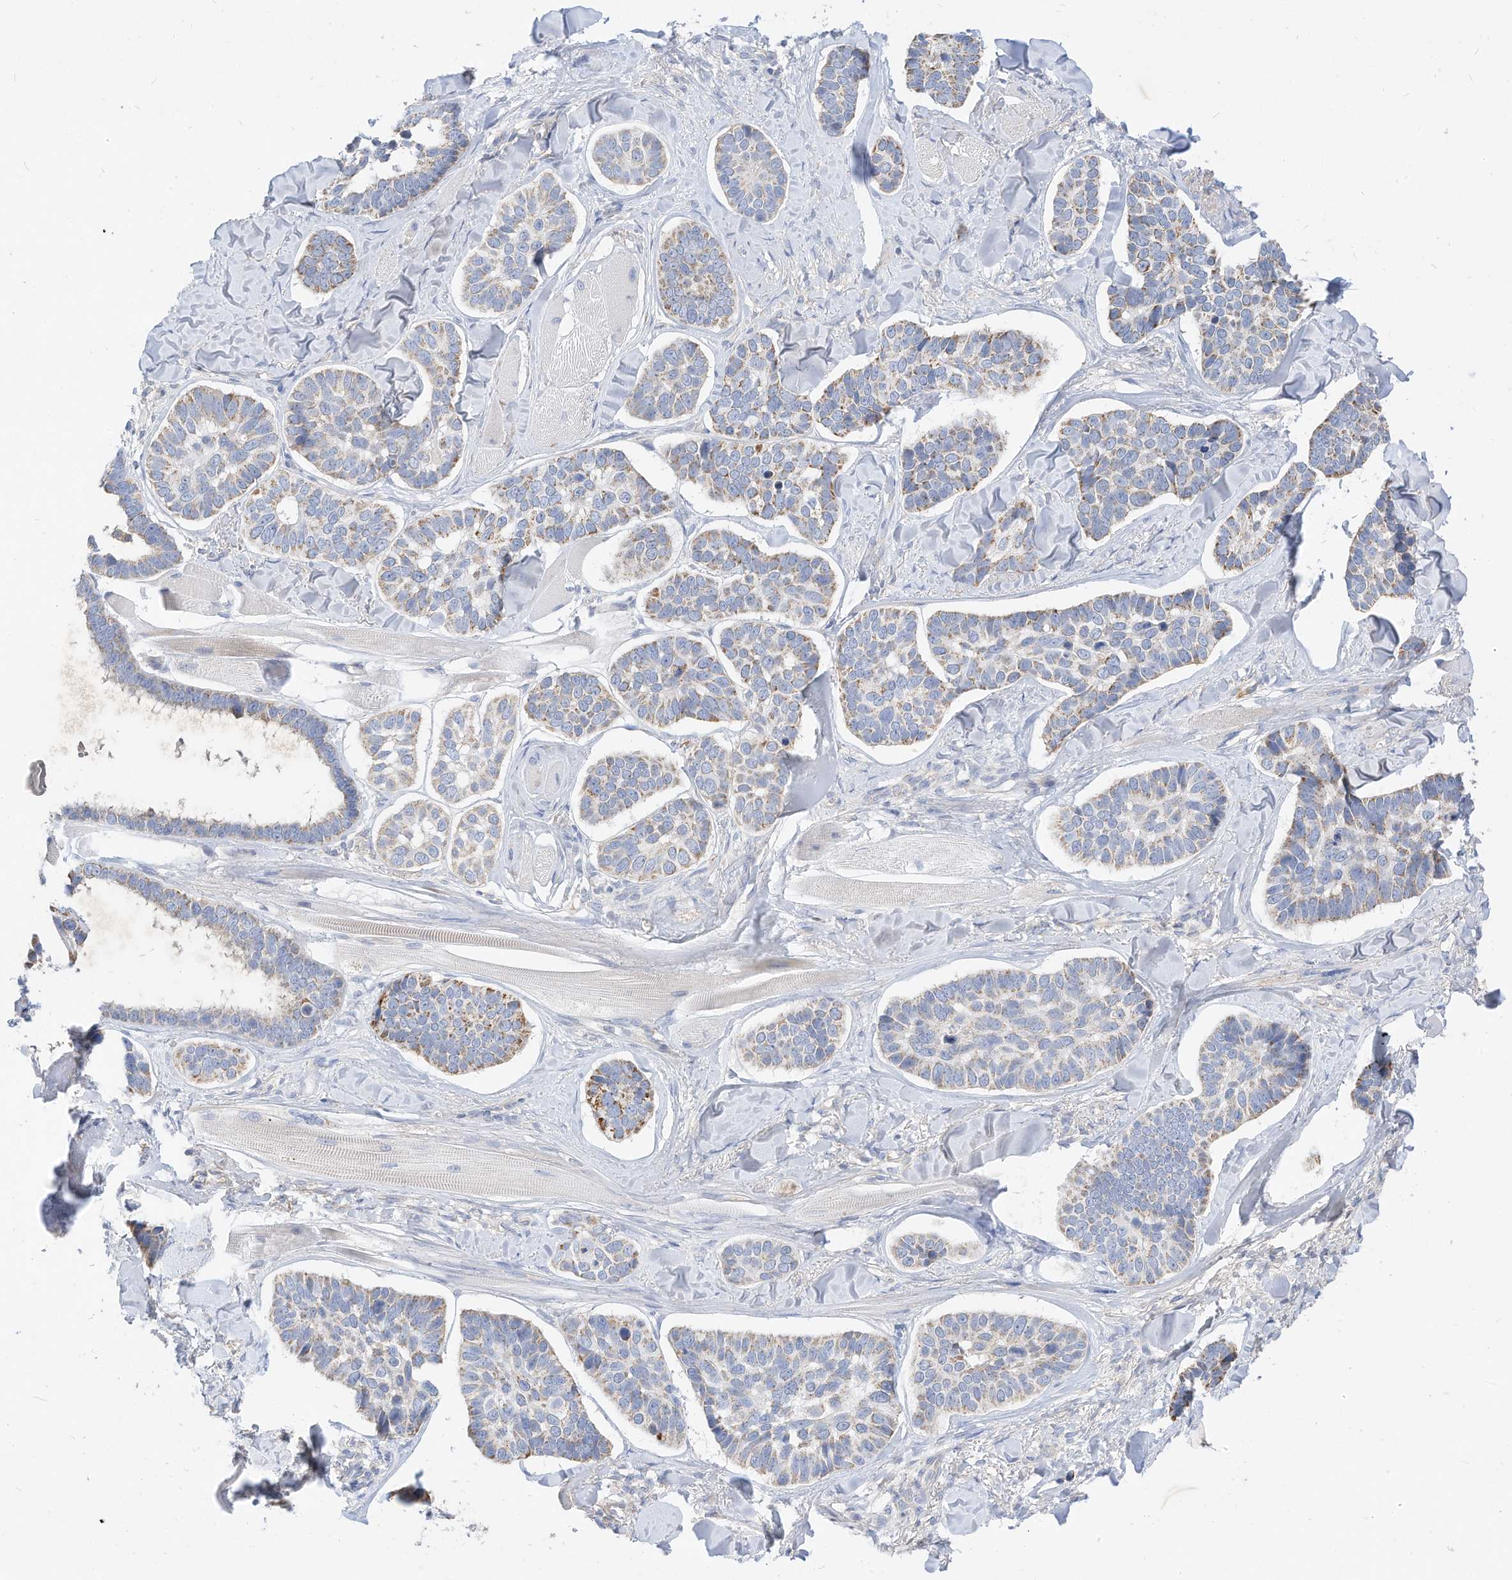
{"staining": {"intensity": "moderate", "quantity": "<25%", "location": "cytoplasmic/membranous"}, "tissue": "skin cancer", "cell_type": "Tumor cells", "image_type": "cancer", "snomed": [{"axis": "morphology", "description": "Basal cell carcinoma"}, {"axis": "topography", "description": "Skin"}], "caption": "Approximately <25% of tumor cells in human skin cancer show moderate cytoplasmic/membranous protein staining as visualized by brown immunohistochemical staining.", "gene": "RHOH", "patient": {"sex": "male", "age": 62}}